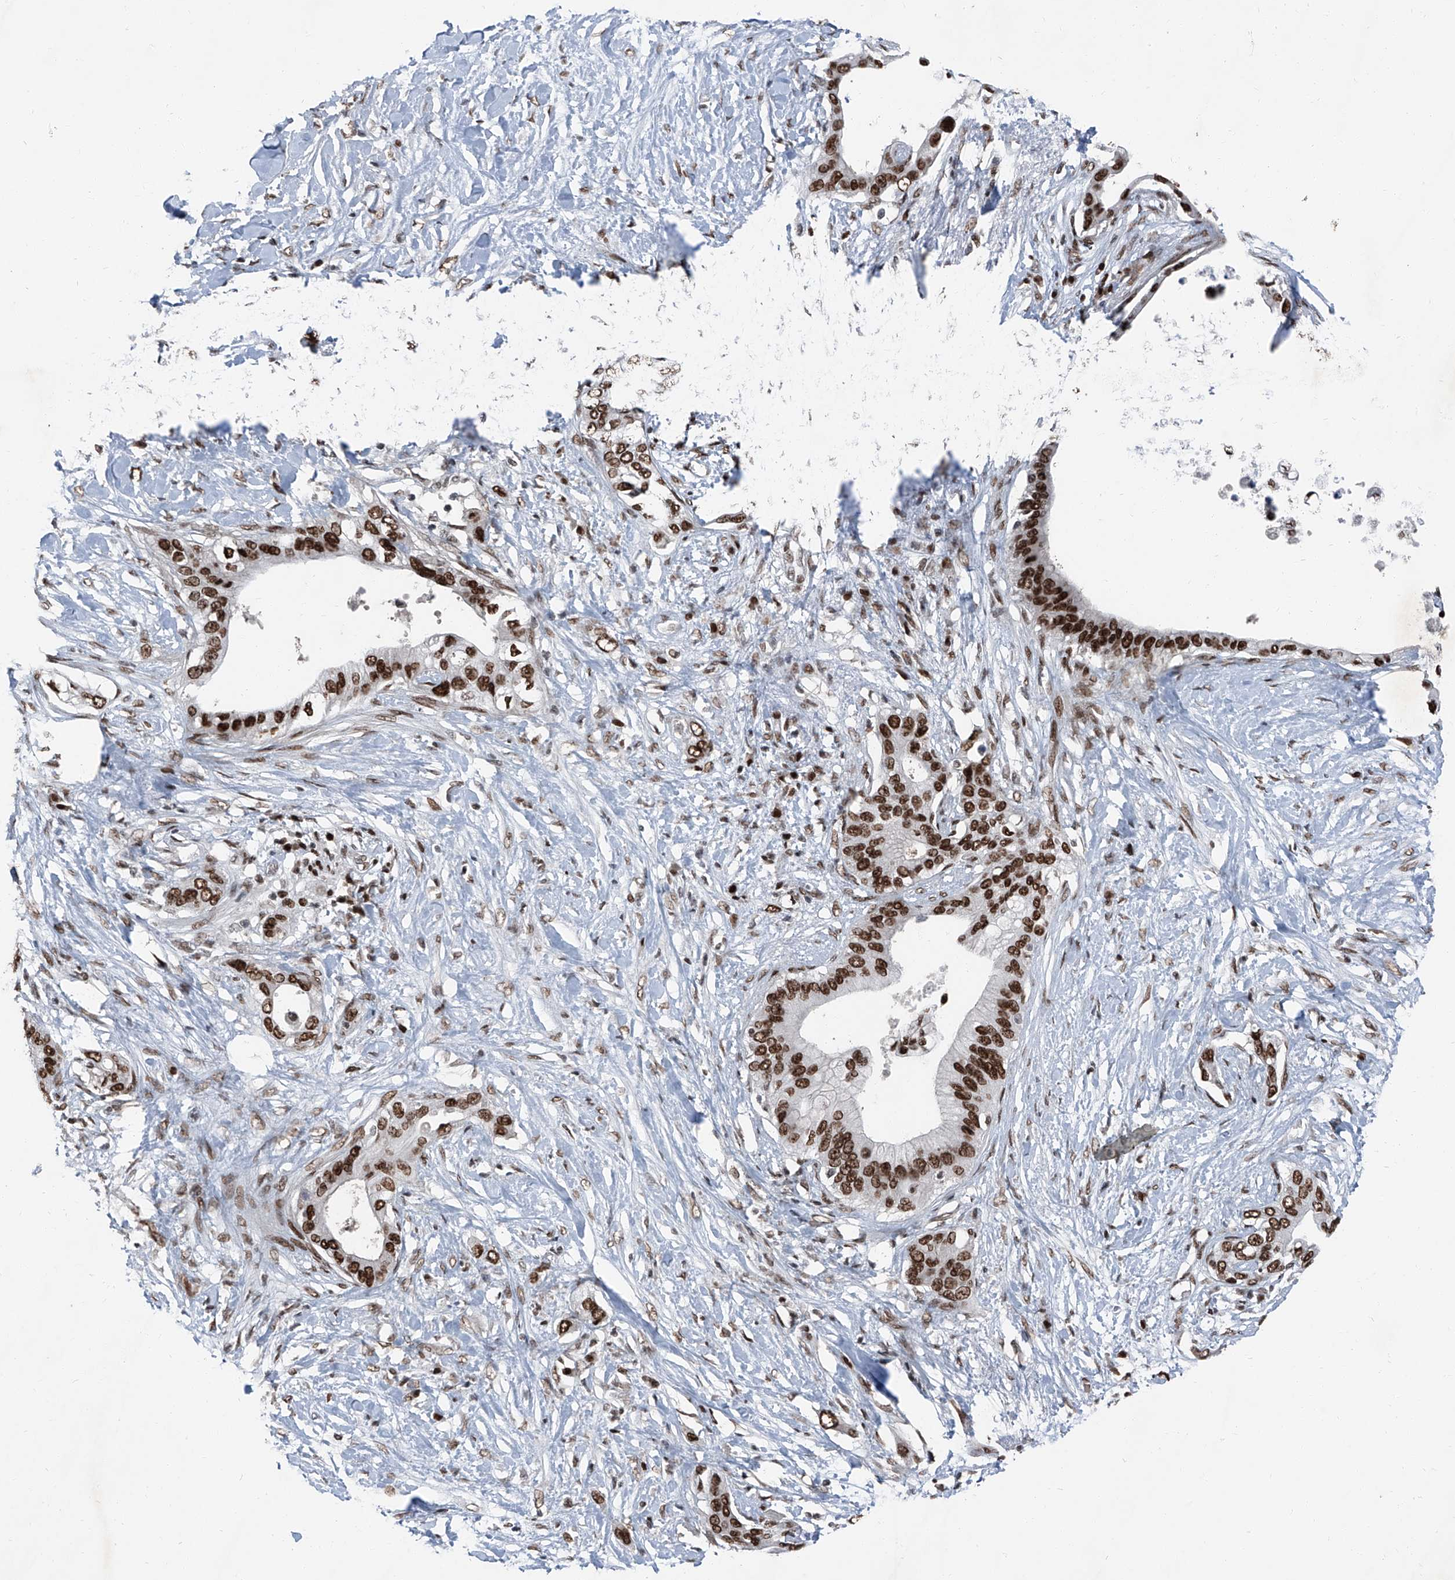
{"staining": {"intensity": "strong", "quantity": ">75%", "location": "nuclear"}, "tissue": "pancreatic cancer", "cell_type": "Tumor cells", "image_type": "cancer", "snomed": [{"axis": "morphology", "description": "Normal tissue, NOS"}, {"axis": "morphology", "description": "Adenocarcinoma, NOS"}, {"axis": "topography", "description": "Pancreas"}, {"axis": "topography", "description": "Peripheral nerve tissue"}], "caption": "A histopathology image of pancreatic cancer (adenocarcinoma) stained for a protein exhibits strong nuclear brown staining in tumor cells. The protein is stained brown, and the nuclei are stained in blue (DAB (3,3'-diaminobenzidine) IHC with brightfield microscopy, high magnification).", "gene": "BMI1", "patient": {"sex": "male", "age": 59}}